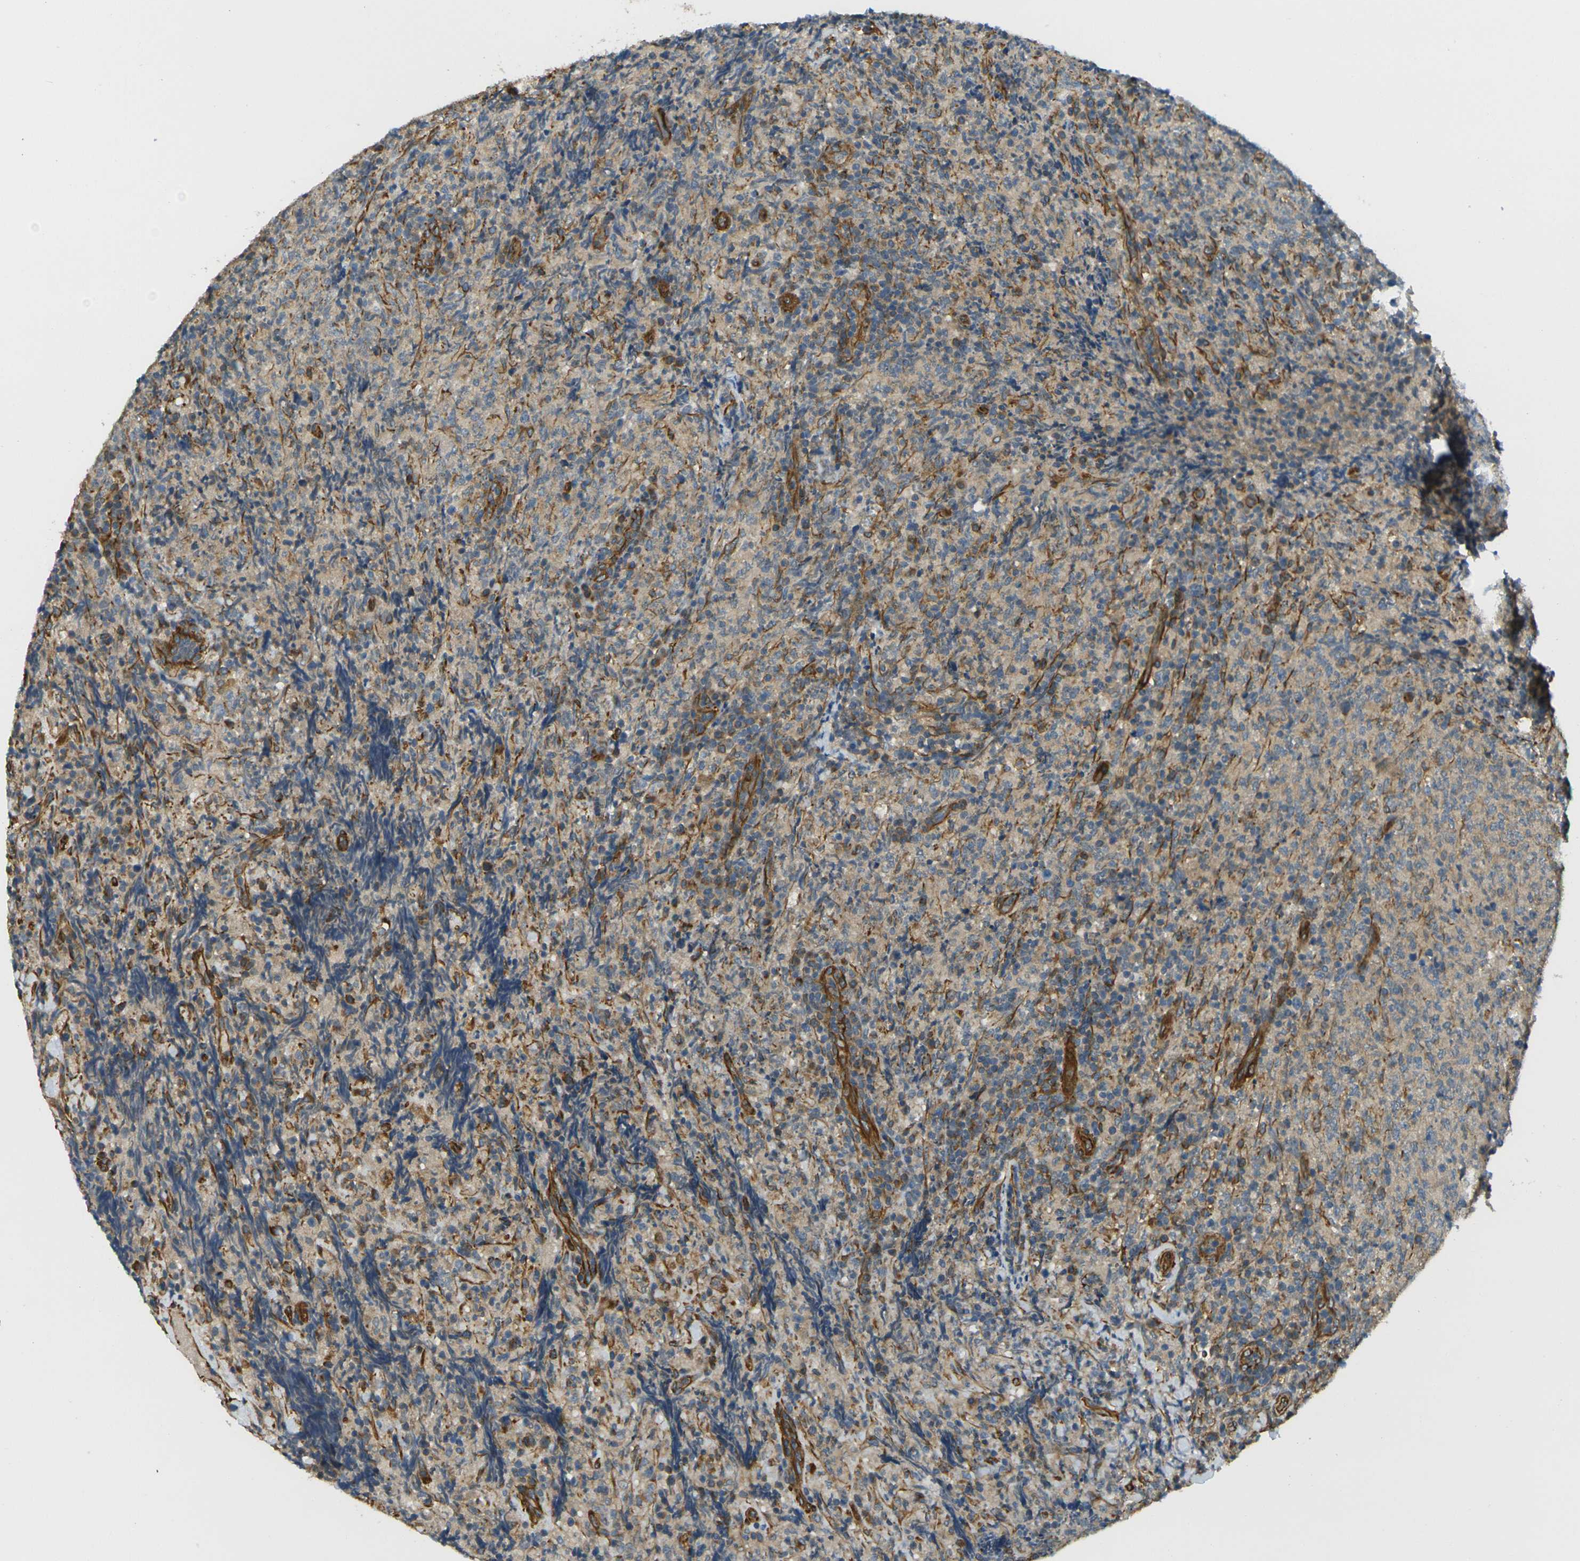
{"staining": {"intensity": "moderate", "quantity": "<25%", "location": "cytoplasmic/membranous"}, "tissue": "lymphoma", "cell_type": "Tumor cells", "image_type": "cancer", "snomed": [{"axis": "morphology", "description": "Malignant lymphoma, non-Hodgkin's type, High grade"}, {"axis": "topography", "description": "Tonsil"}], "caption": "Protein expression analysis of human lymphoma reveals moderate cytoplasmic/membranous positivity in about <25% of tumor cells.", "gene": "CYTH3", "patient": {"sex": "female", "age": 36}}